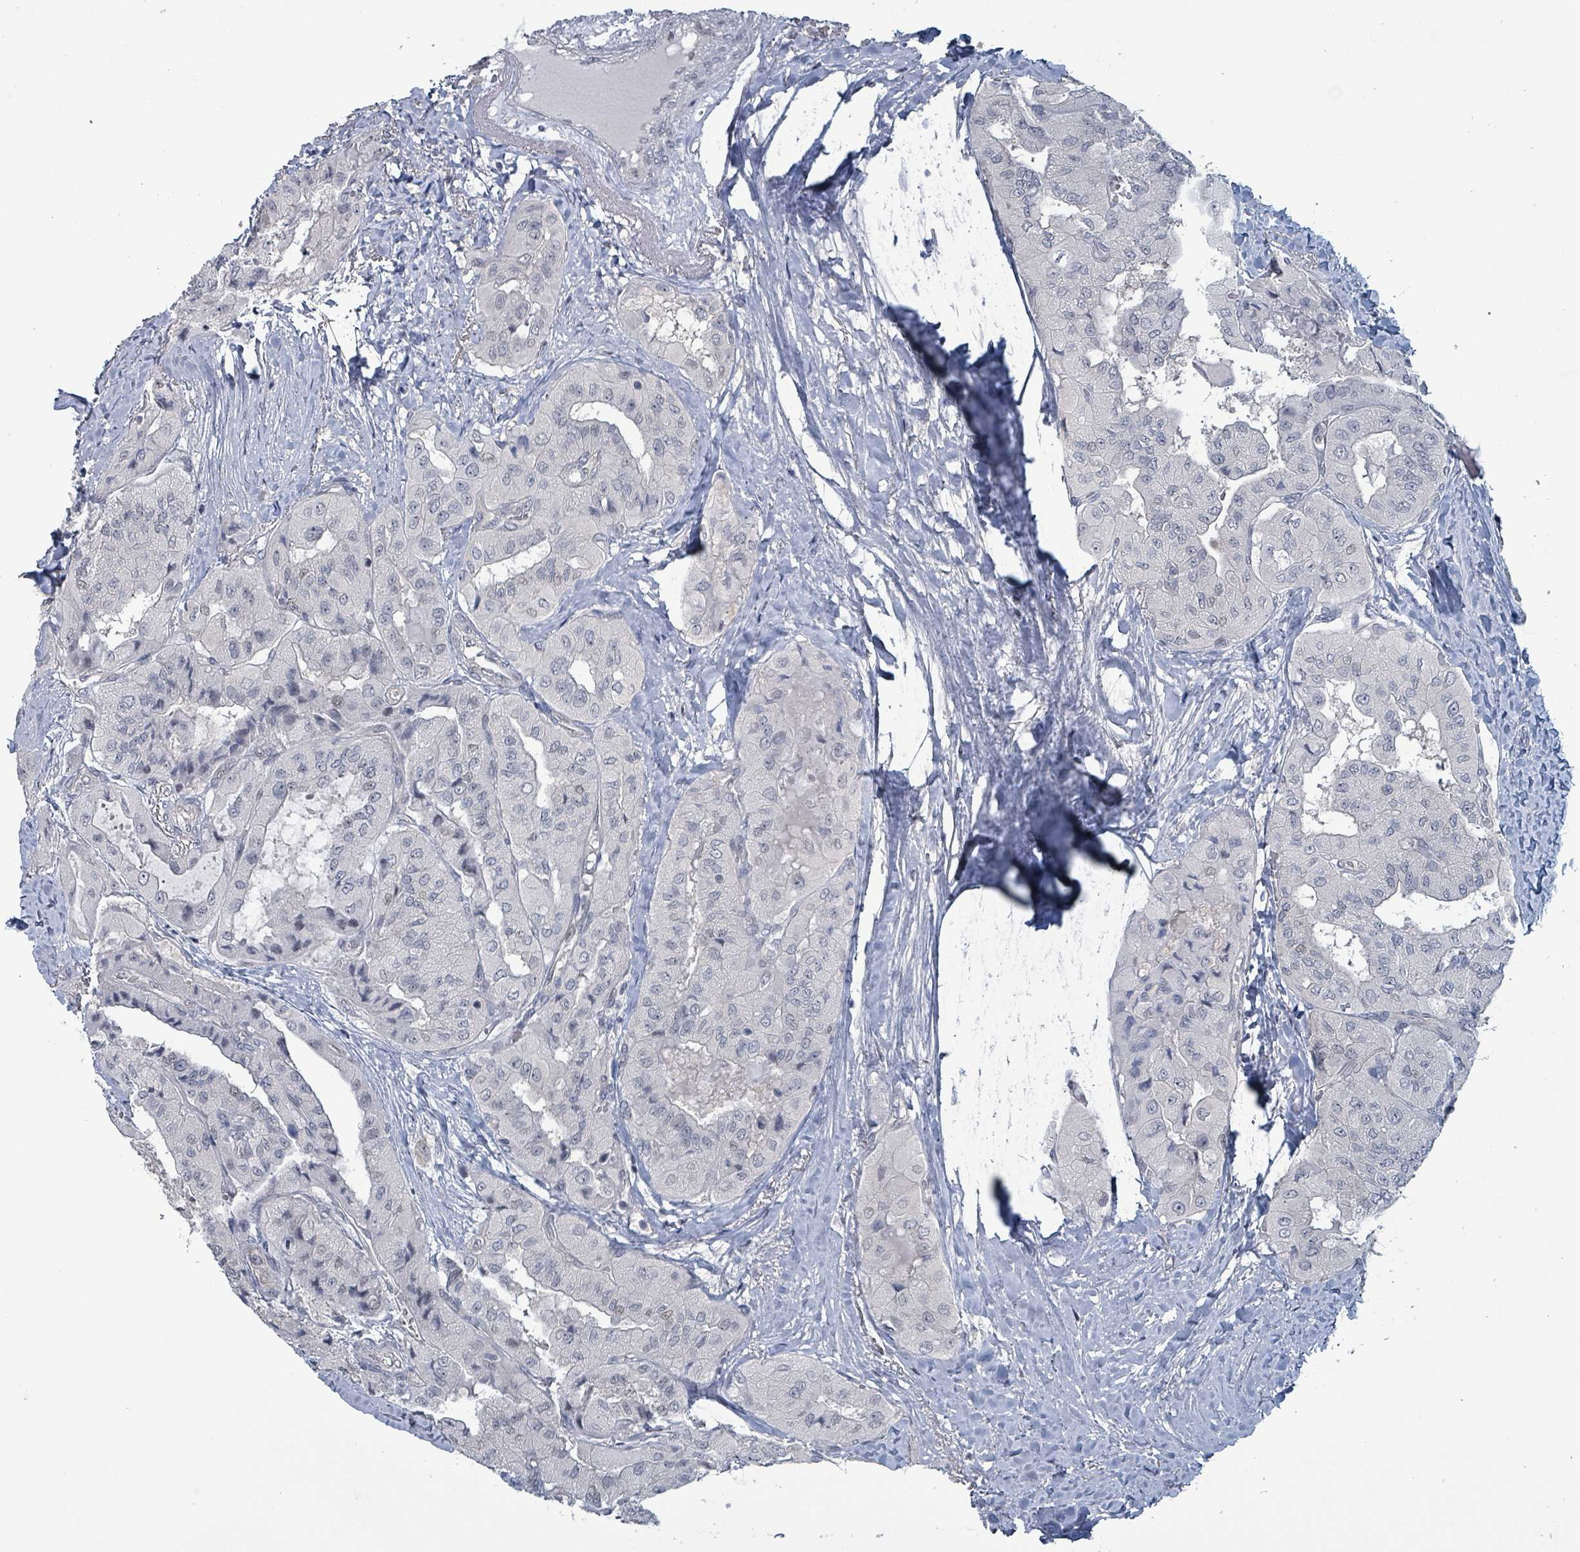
{"staining": {"intensity": "negative", "quantity": "none", "location": "none"}, "tissue": "thyroid cancer", "cell_type": "Tumor cells", "image_type": "cancer", "snomed": [{"axis": "morphology", "description": "Normal tissue, NOS"}, {"axis": "morphology", "description": "Papillary adenocarcinoma, NOS"}, {"axis": "topography", "description": "Thyroid gland"}], "caption": "The immunohistochemistry histopathology image has no significant staining in tumor cells of thyroid papillary adenocarcinoma tissue. The staining is performed using DAB brown chromogen with nuclei counter-stained in using hematoxylin.", "gene": "BIVM", "patient": {"sex": "female", "age": 59}}